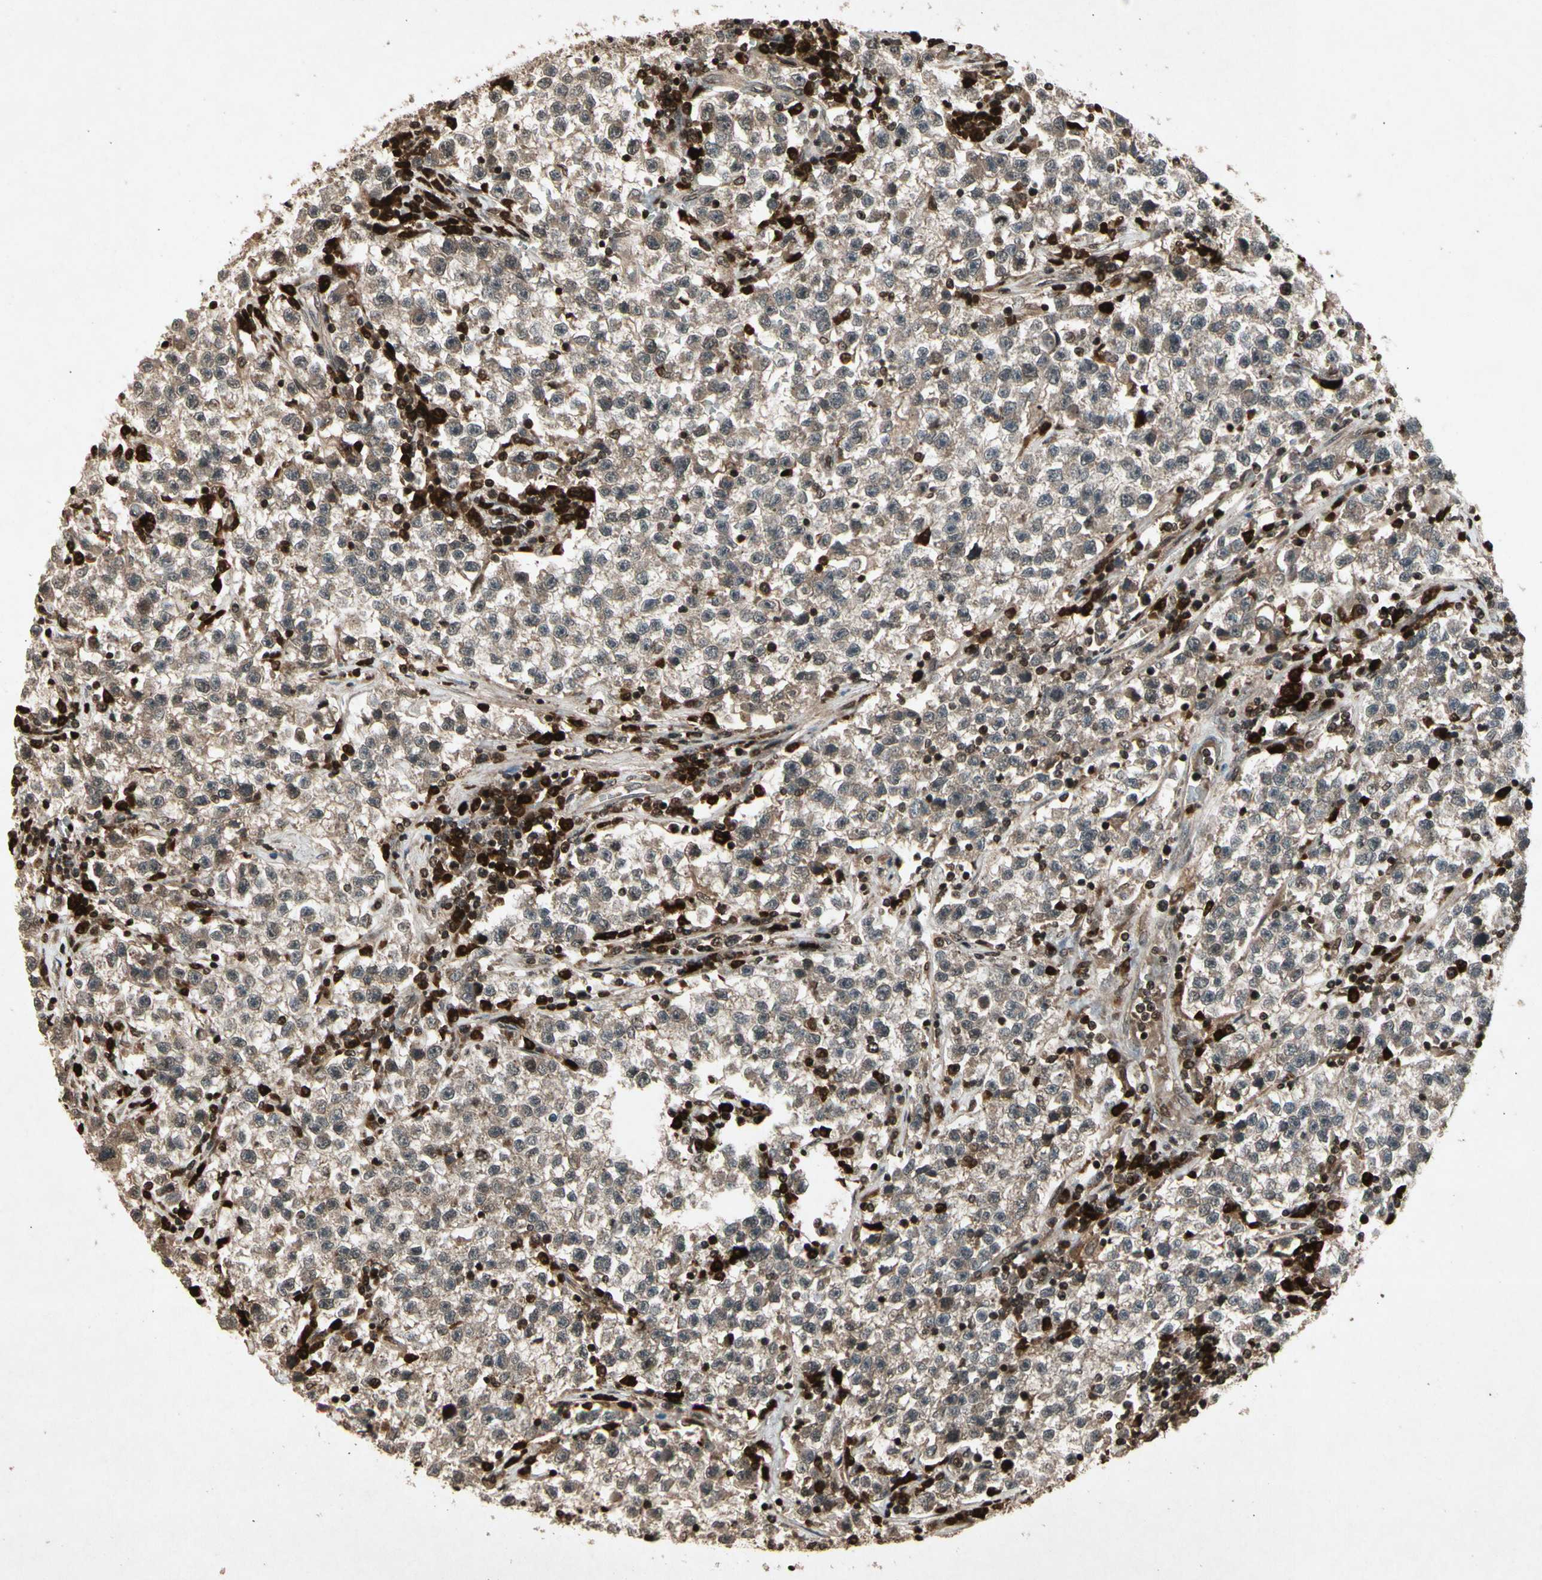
{"staining": {"intensity": "moderate", "quantity": ">75%", "location": "cytoplasmic/membranous"}, "tissue": "testis cancer", "cell_type": "Tumor cells", "image_type": "cancer", "snomed": [{"axis": "morphology", "description": "Seminoma, NOS"}, {"axis": "topography", "description": "Testis"}], "caption": "This is a micrograph of immunohistochemistry (IHC) staining of testis cancer (seminoma), which shows moderate positivity in the cytoplasmic/membranous of tumor cells.", "gene": "GLRX", "patient": {"sex": "male", "age": 22}}